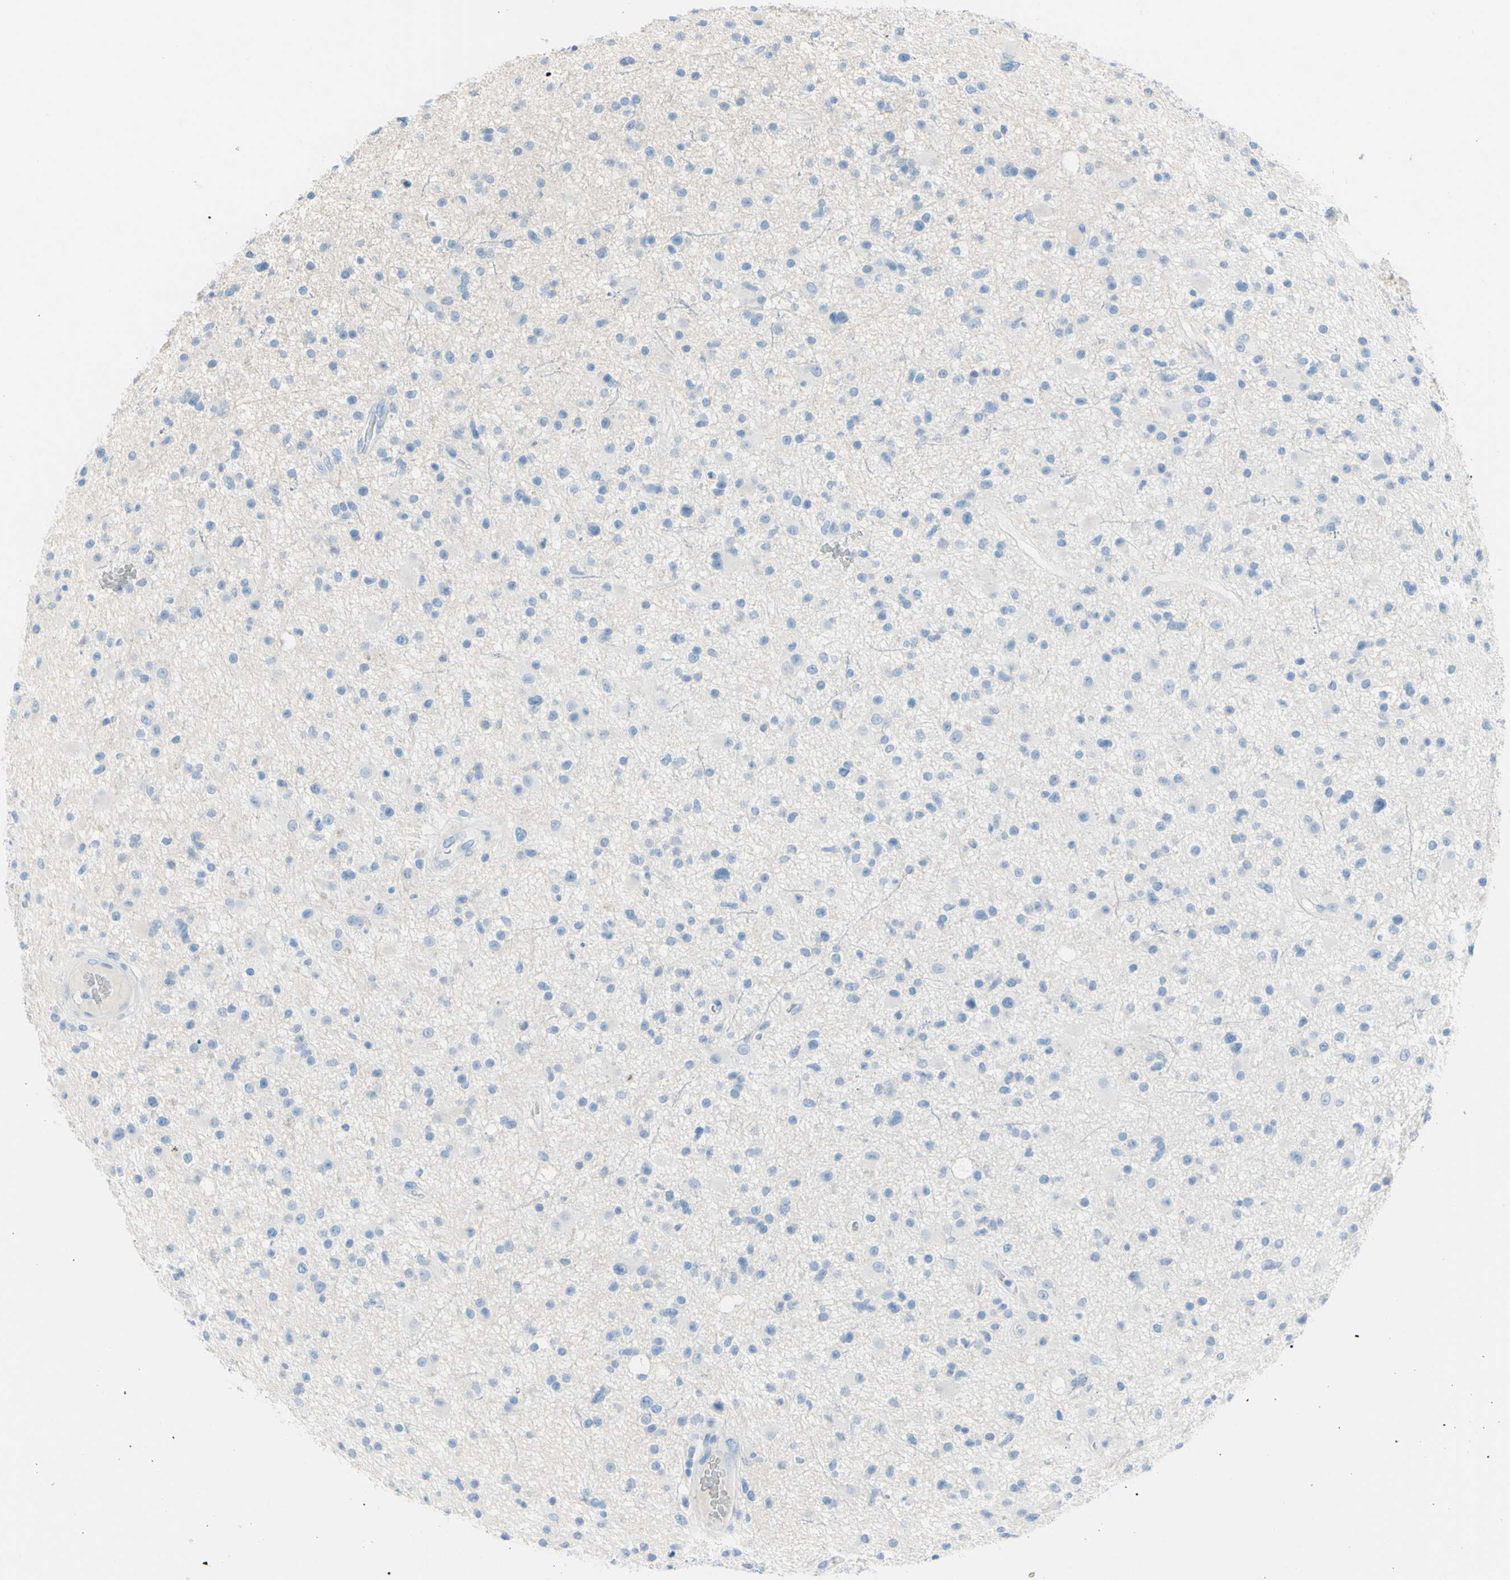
{"staining": {"intensity": "negative", "quantity": "none", "location": "none"}, "tissue": "glioma", "cell_type": "Tumor cells", "image_type": "cancer", "snomed": [{"axis": "morphology", "description": "Glioma, malignant, High grade"}, {"axis": "topography", "description": "Brain"}], "caption": "Immunohistochemistry (IHC) histopathology image of neoplastic tissue: human high-grade glioma (malignant) stained with DAB shows no significant protein expression in tumor cells.", "gene": "TFPI2", "patient": {"sex": "male", "age": 33}}